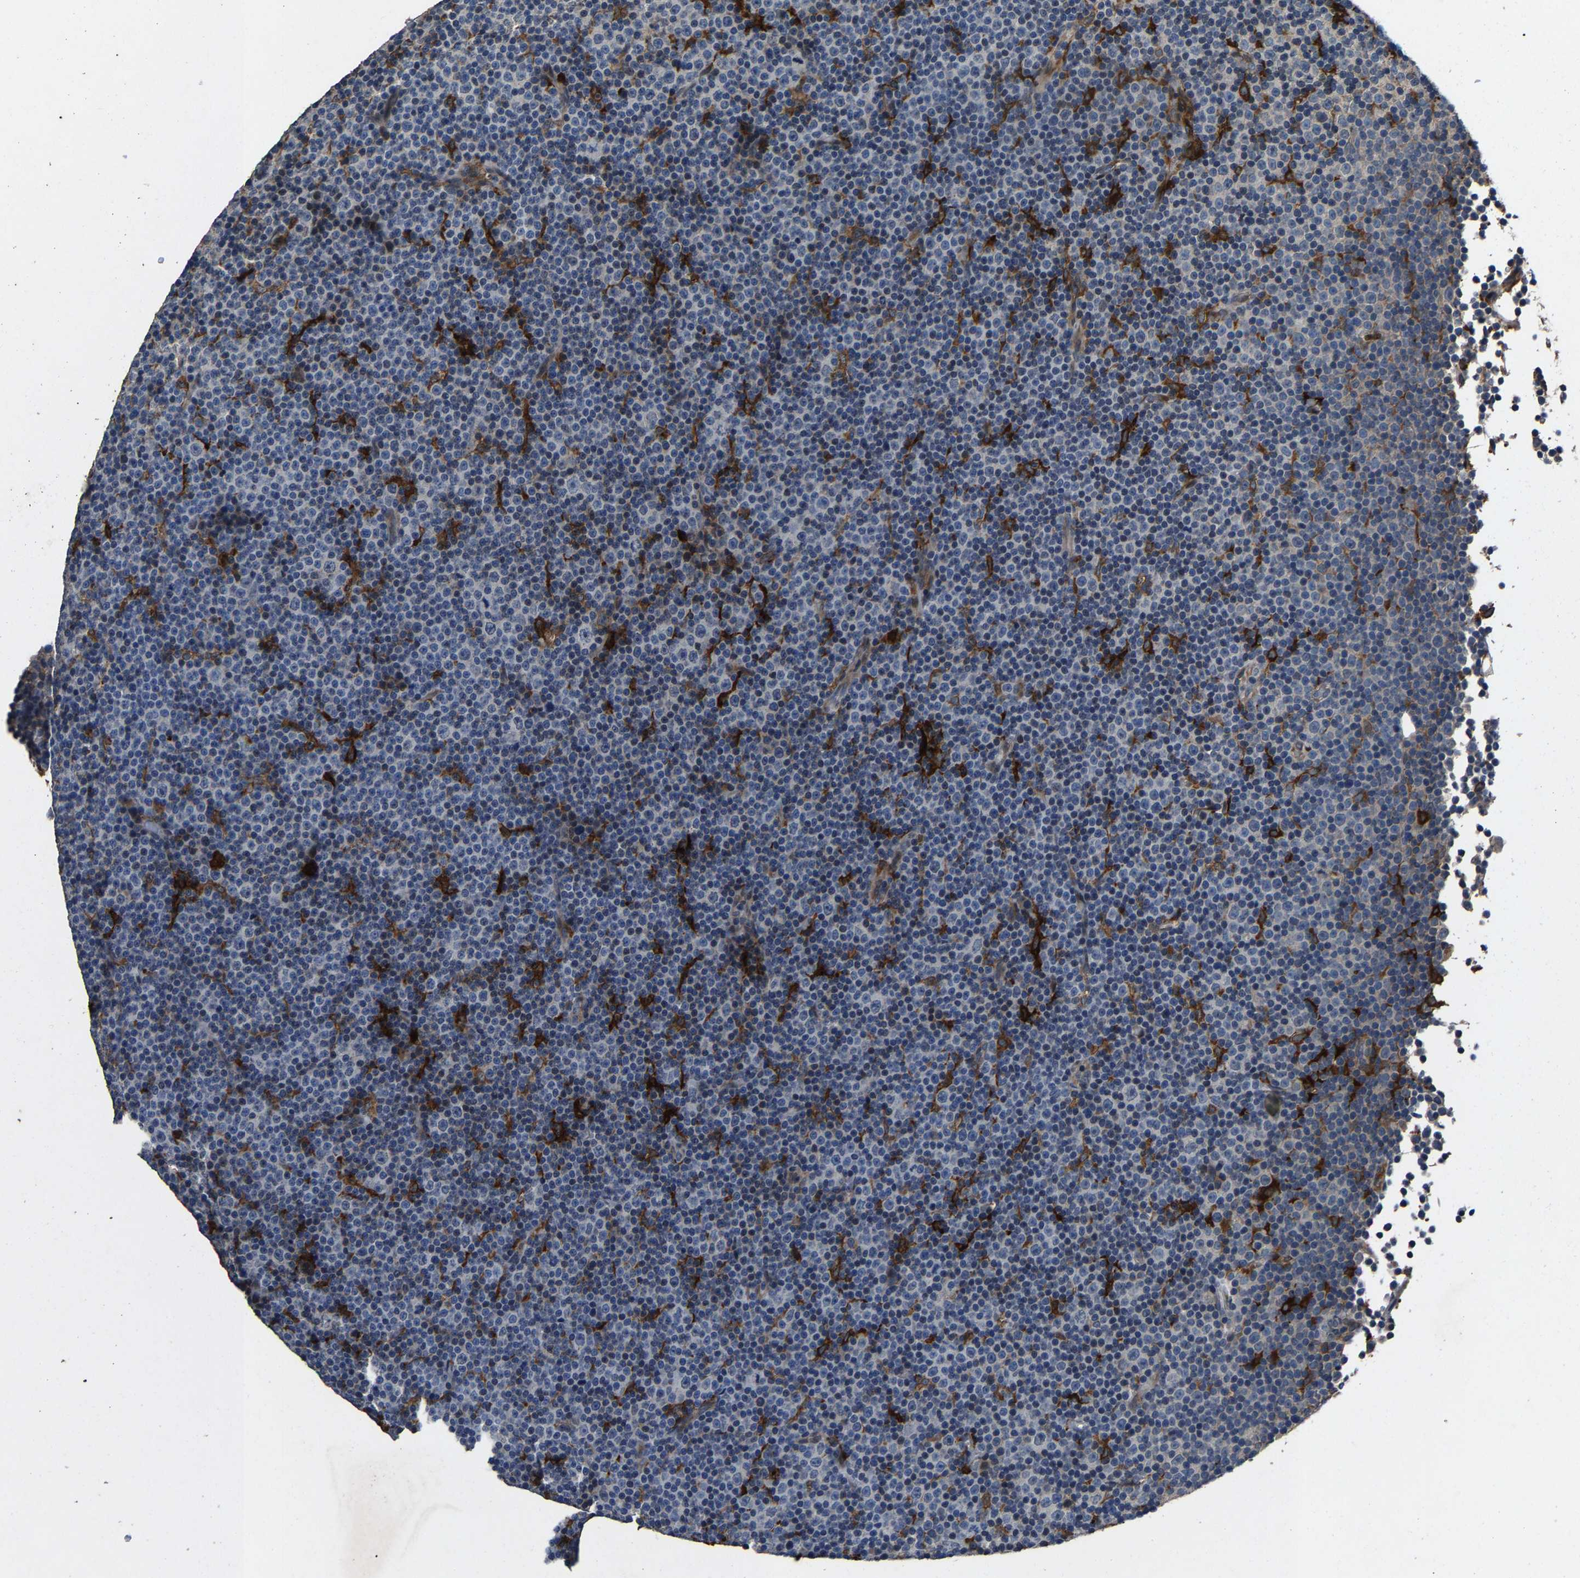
{"staining": {"intensity": "negative", "quantity": "none", "location": "none"}, "tissue": "lymphoma", "cell_type": "Tumor cells", "image_type": "cancer", "snomed": [{"axis": "morphology", "description": "Malignant lymphoma, non-Hodgkin's type, Low grade"}, {"axis": "topography", "description": "Lymph node"}], "caption": "Tumor cells show no significant protein staining in lymphoma.", "gene": "PCNX2", "patient": {"sex": "female", "age": 67}}